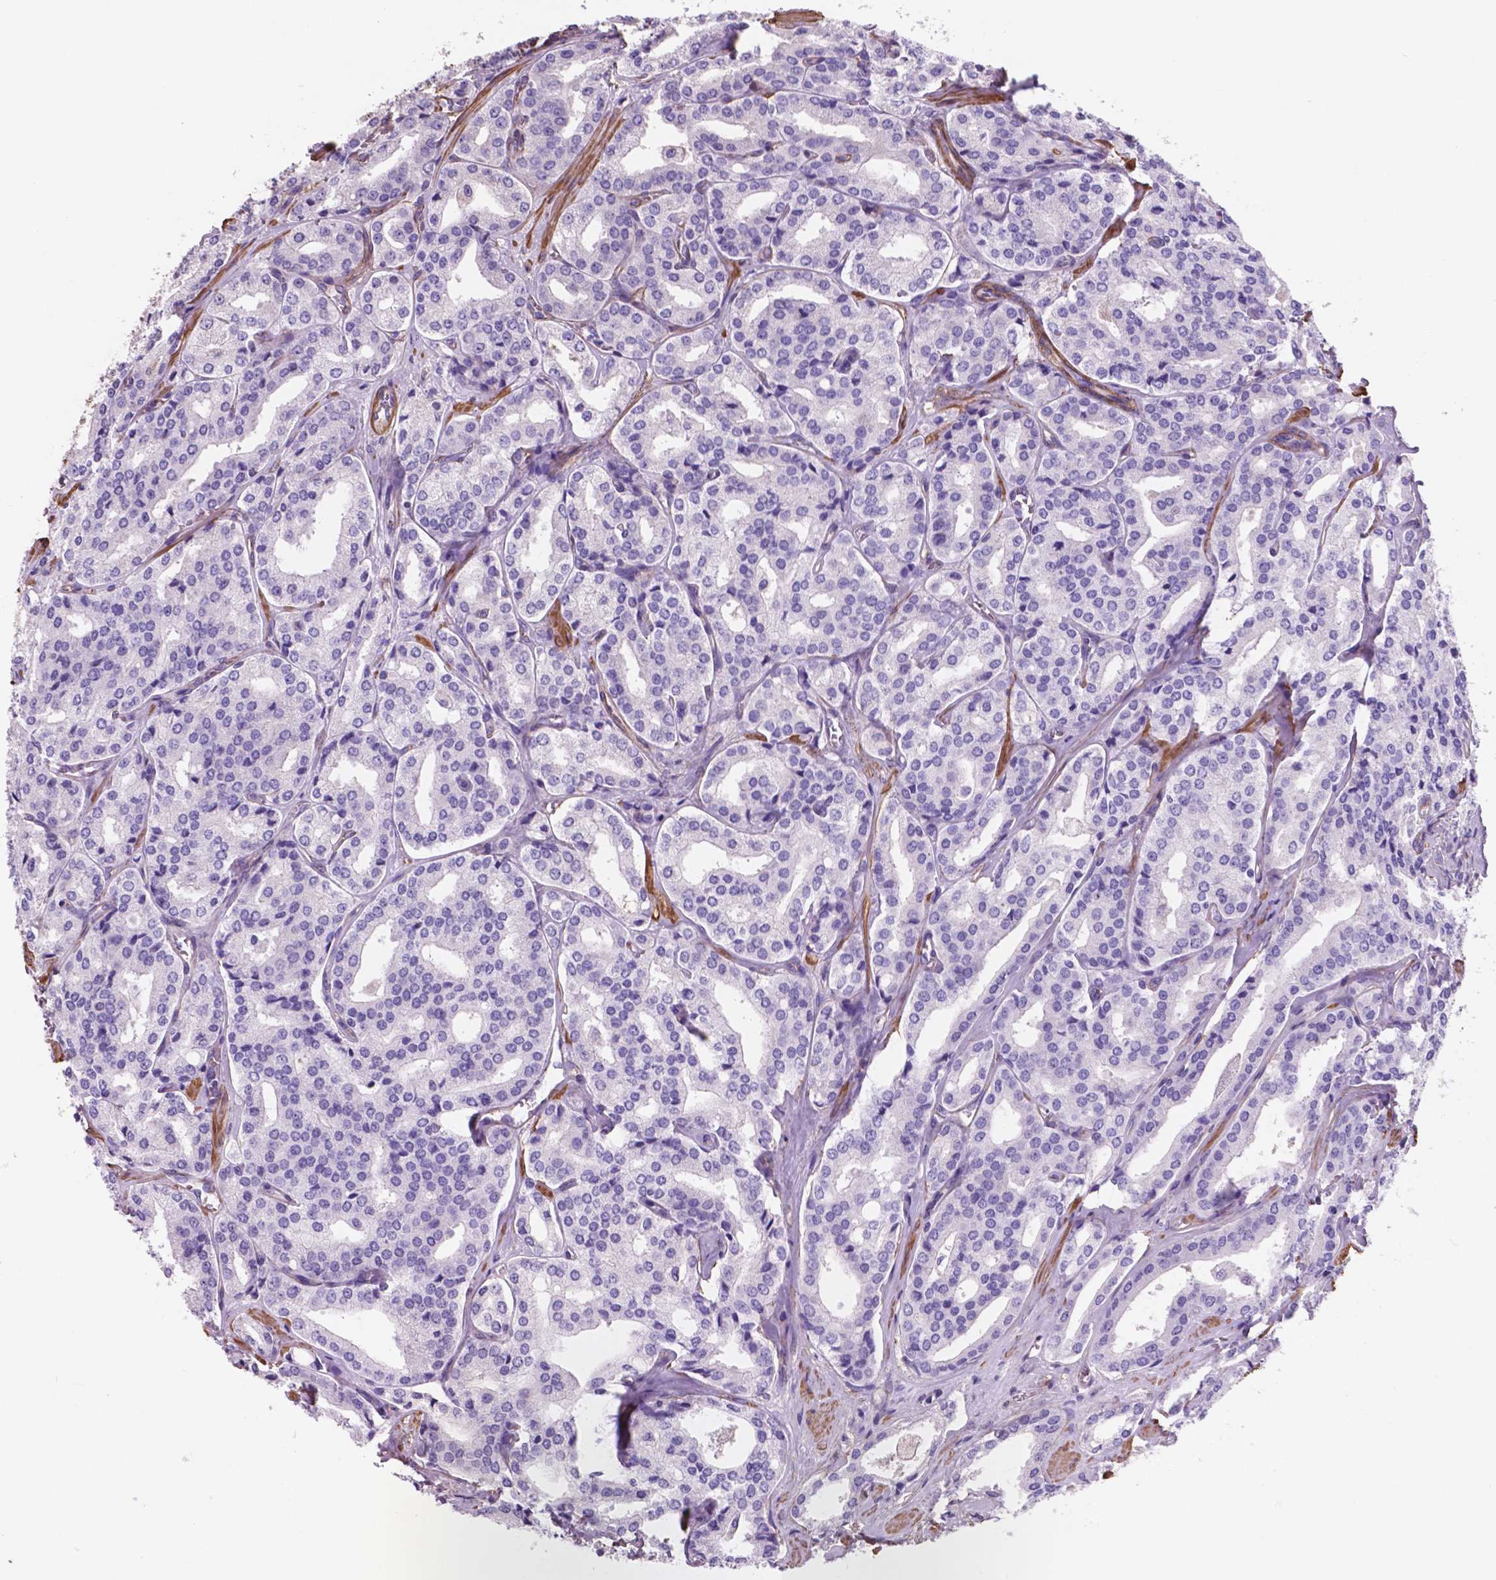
{"staining": {"intensity": "negative", "quantity": "none", "location": "none"}, "tissue": "prostate cancer", "cell_type": "Tumor cells", "image_type": "cancer", "snomed": [{"axis": "morphology", "description": "Adenocarcinoma, Low grade"}, {"axis": "topography", "description": "Prostate"}], "caption": "DAB immunohistochemical staining of prostate cancer (low-grade adenocarcinoma) reveals no significant positivity in tumor cells.", "gene": "TOR2A", "patient": {"sex": "male", "age": 56}}